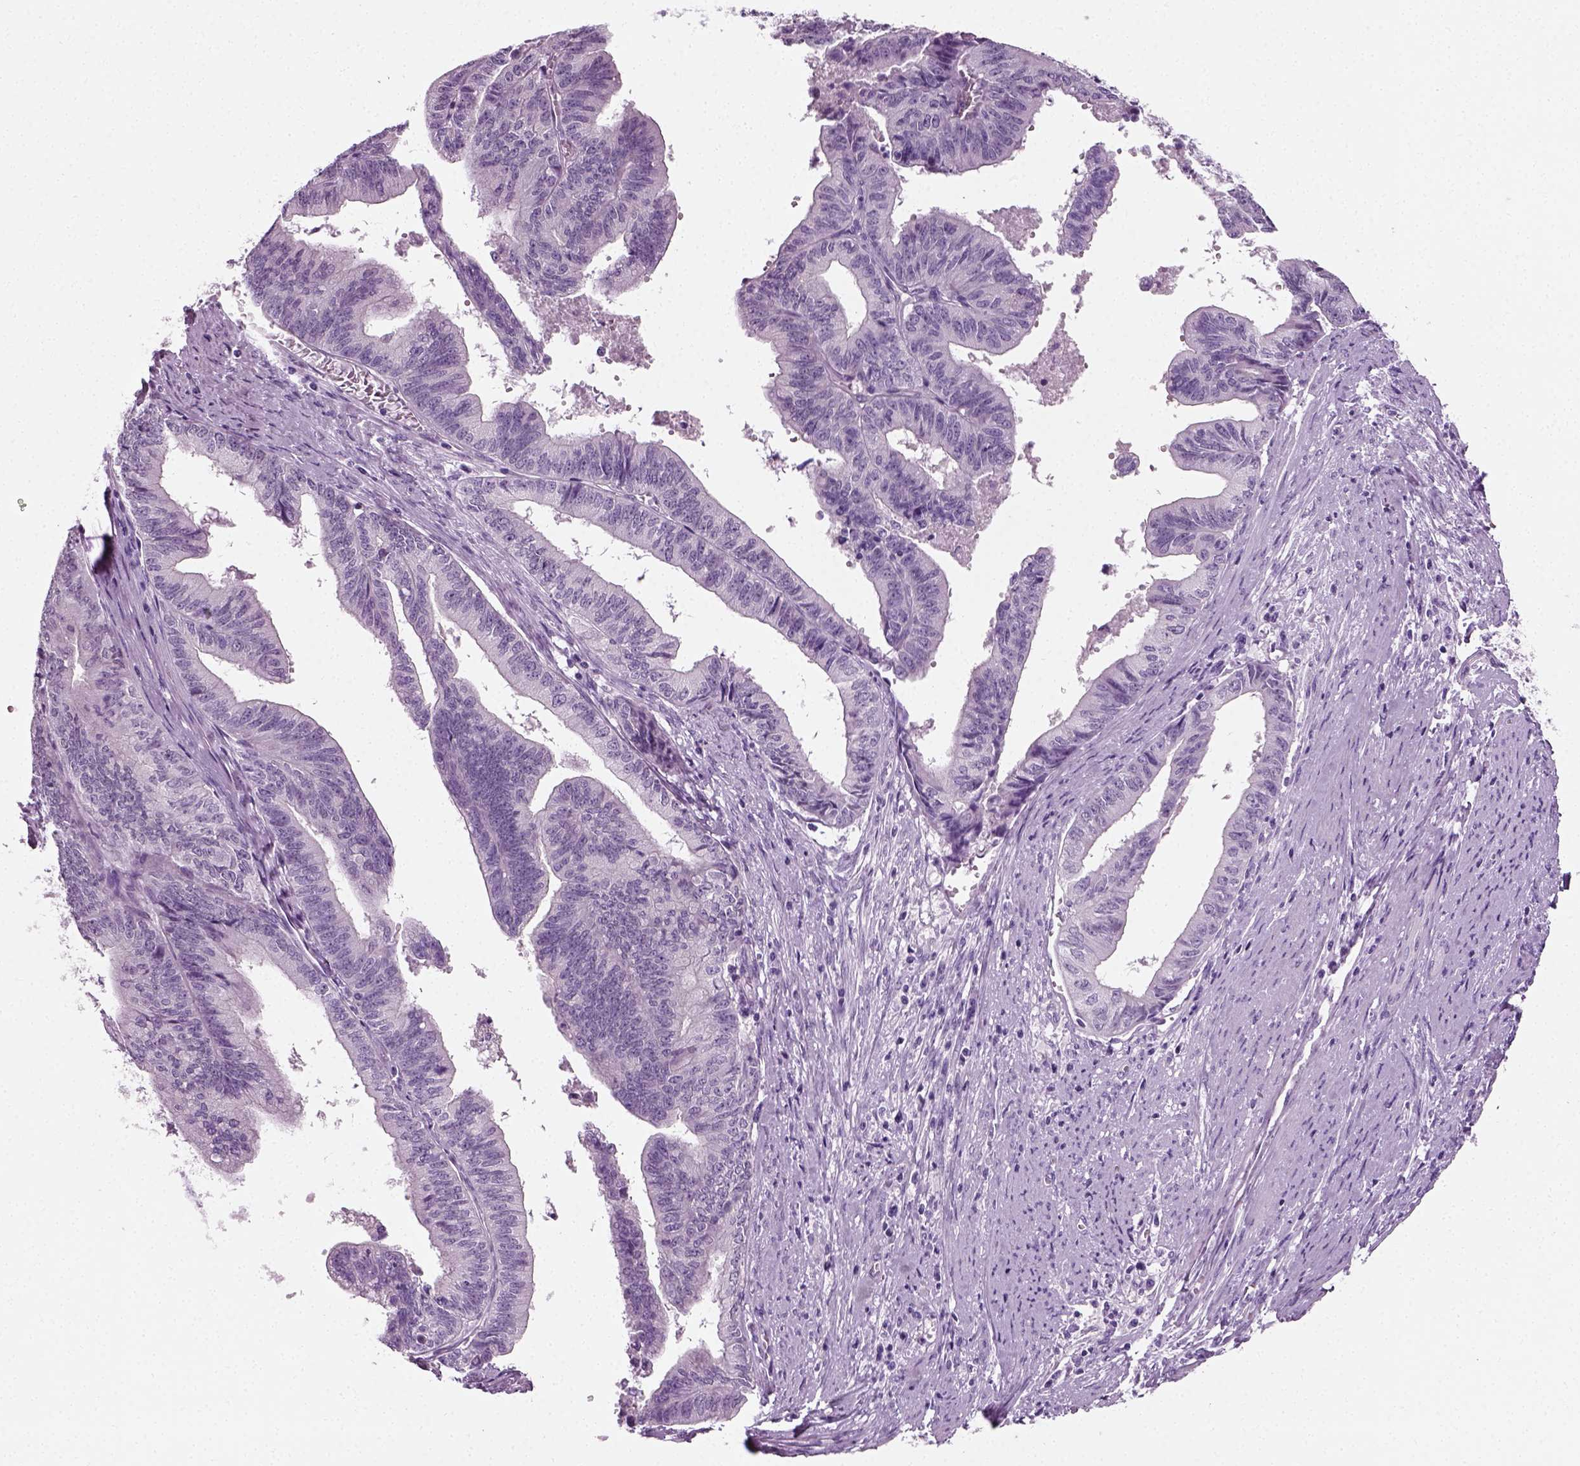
{"staining": {"intensity": "negative", "quantity": "none", "location": "none"}, "tissue": "endometrial cancer", "cell_type": "Tumor cells", "image_type": "cancer", "snomed": [{"axis": "morphology", "description": "Adenocarcinoma, NOS"}, {"axis": "topography", "description": "Endometrium"}], "caption": "Immunohistochemistry (IHC) image of neoplastic tissue: human adenocarcinoma (endometrial) stained with DAB displays no significant protein positivity in tumor cells. Brightfield microscopy of immunohistochemistry stained with DAB (brown) and hematoxylin (blue), captured at high magnification.", "gene": "SPATA31E1", "patient": {"sex": "female", "age": 65}}